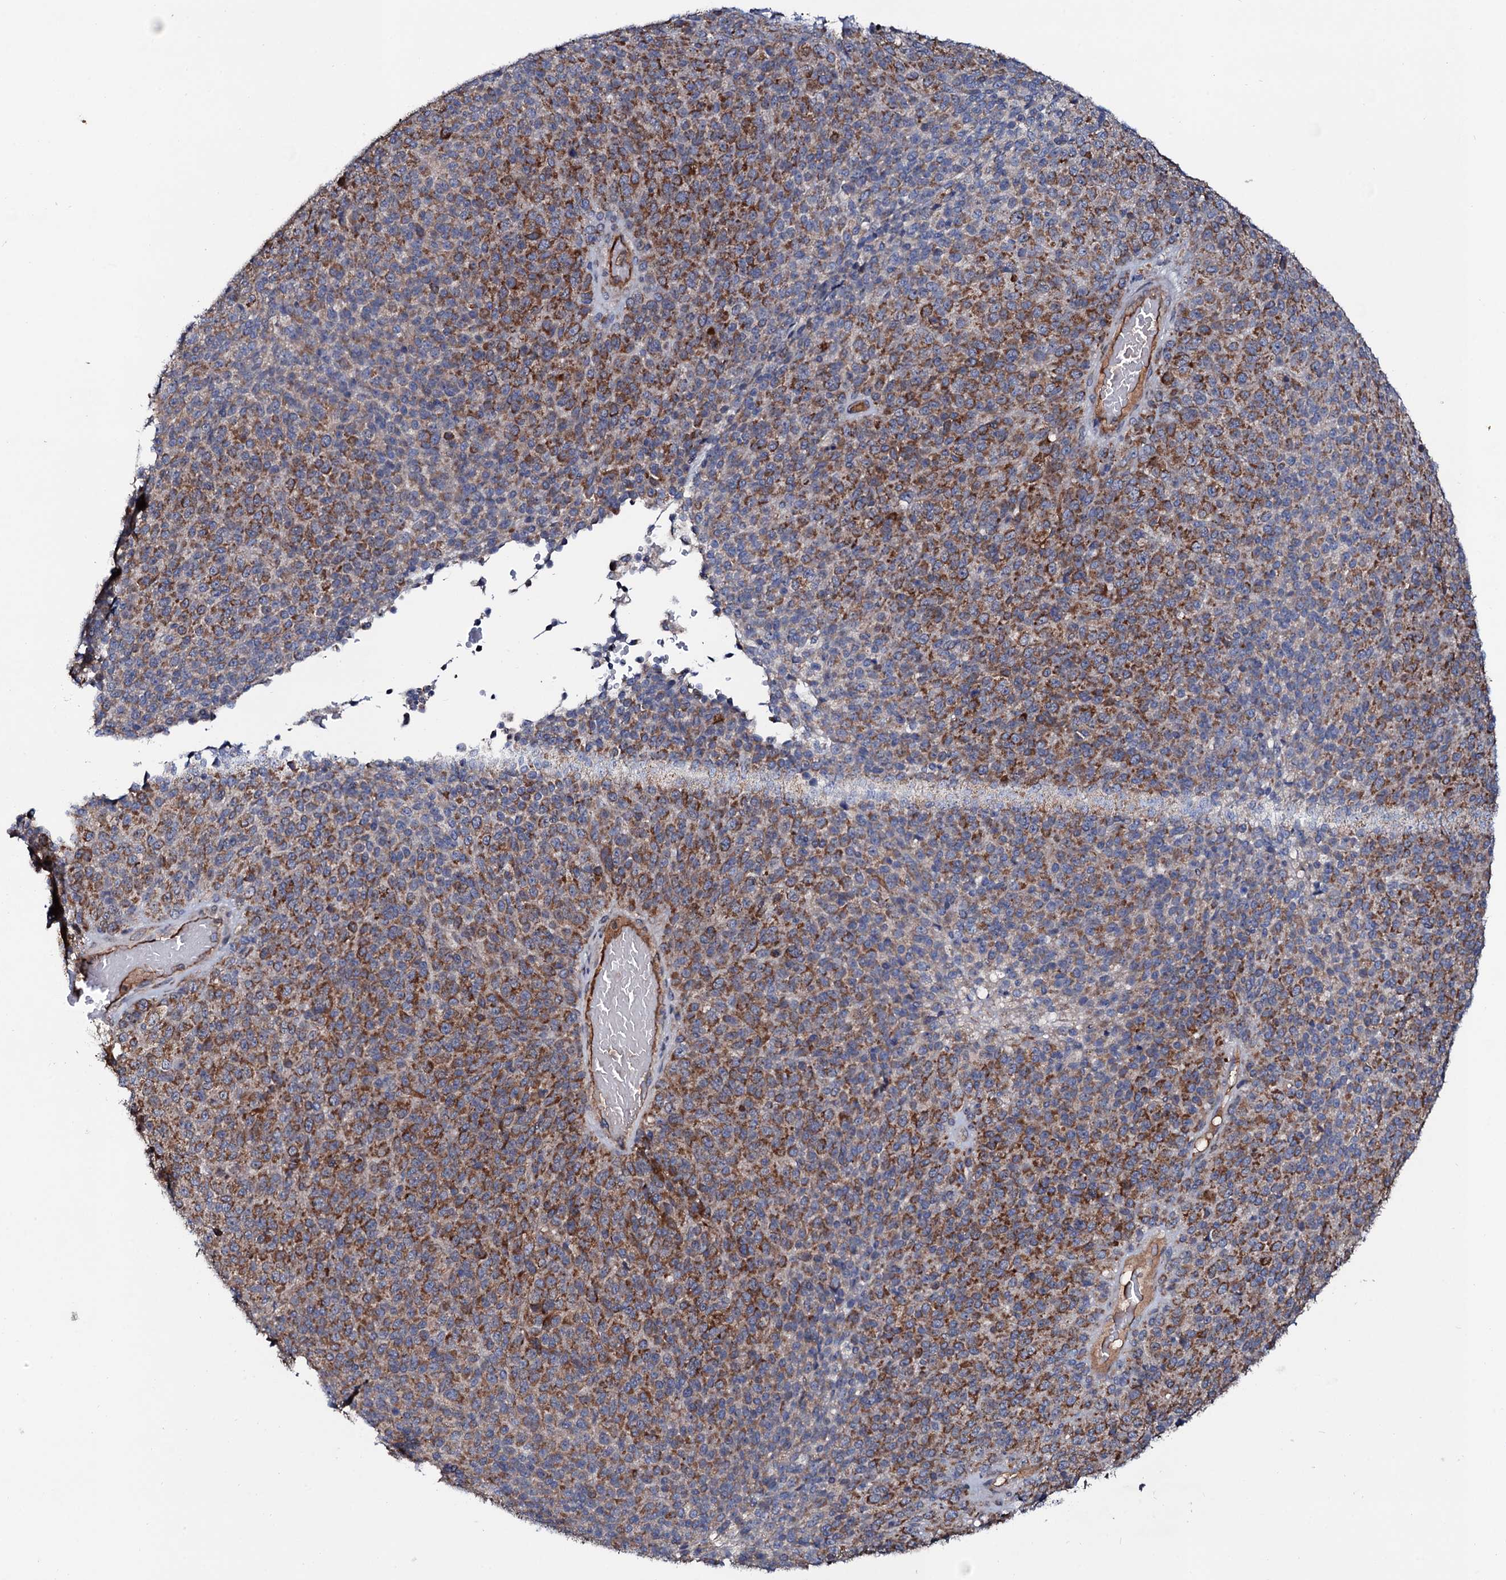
{"staining": {"intensity": "moderate", "quantity": ">75%", "location": "cytoplasmic/membranous"}, "tissue": "melanoma", "cell_type": "Tumor cells", "image_type": "cancer", "snomed": [{"axis": "morphology", "description": "Malignant melanoma, Metastatic site"}, {"axis": "topography", "description": "Brain"}], "caption": "Protein analysis of melanoma tissue reveals moderate cytoplasmic/membranous positivity in about >75% of tumor cells. (DAB IHC, brown staining for protein, blue staining for nuclei).", "gene": "PPP1R3D", "patient": {"sex": "female", "age": 56}}